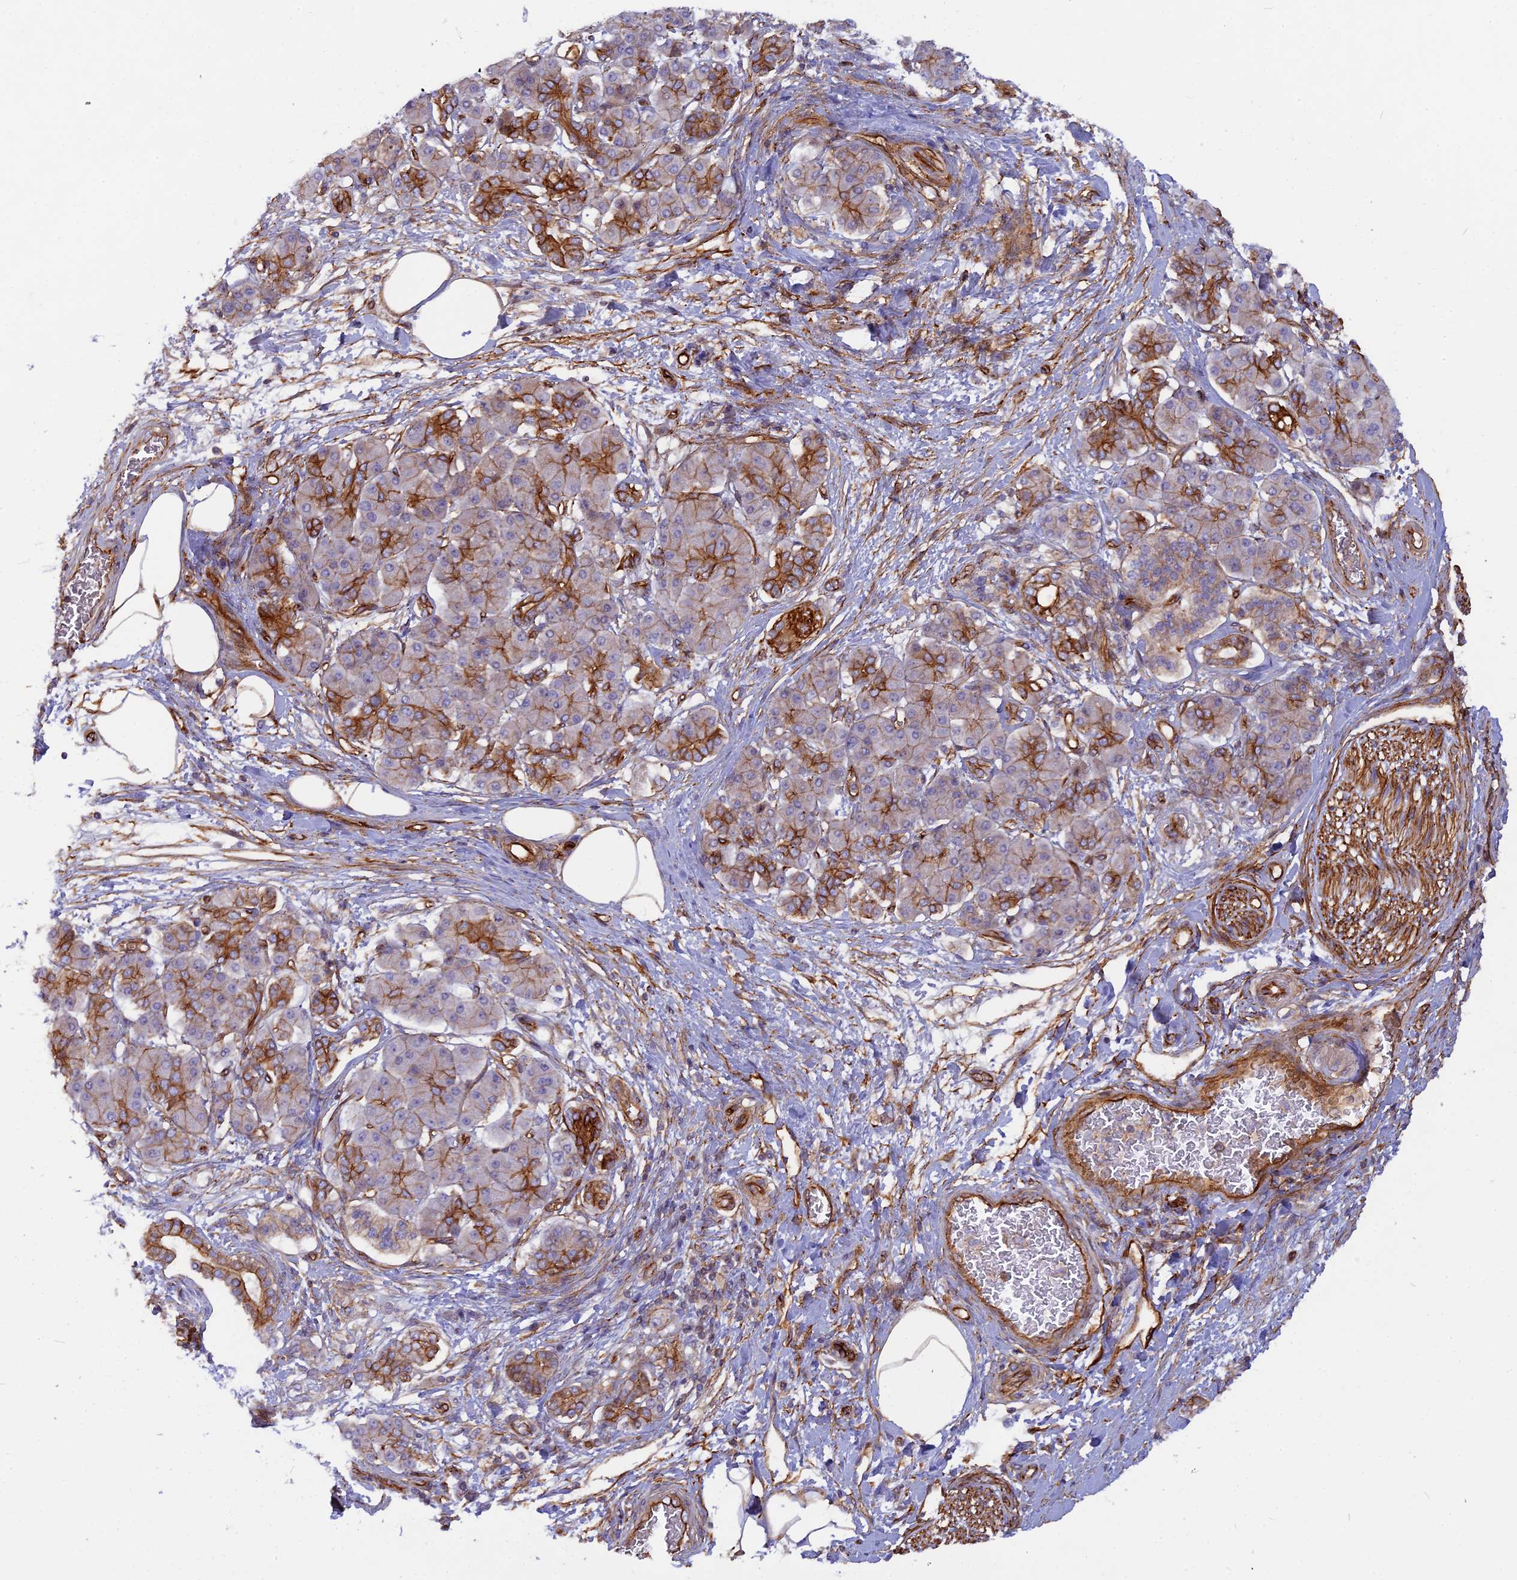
{"staining": {"intensity": "moderate", "quantity": "25%-75%", "location": "cytoplasmic/membranous"}, "tissue": "pancreatic cancer", "cell_type": "Tumor cells", "image_type": "cancer", "snomed": [{"axis": "morphology", "description": "Adenocarcinoma, NOS"}, {"axis": "topography", "description": "Pancreas"}], "caption": "Immunohistochemistry photomicrograph of neoplastic tissue: human adenocarcinoma (pancreatic) stained using immunohistochemistry (IHC) exhibits medium levels of moderate protein expression localized specifically in the cytoplasmic/membranous of tumor cells, appearing as a cytoplasmic/membranous brown color.", "gene": "CNBD2", "patient": {"sex": "female", "age": 61}}